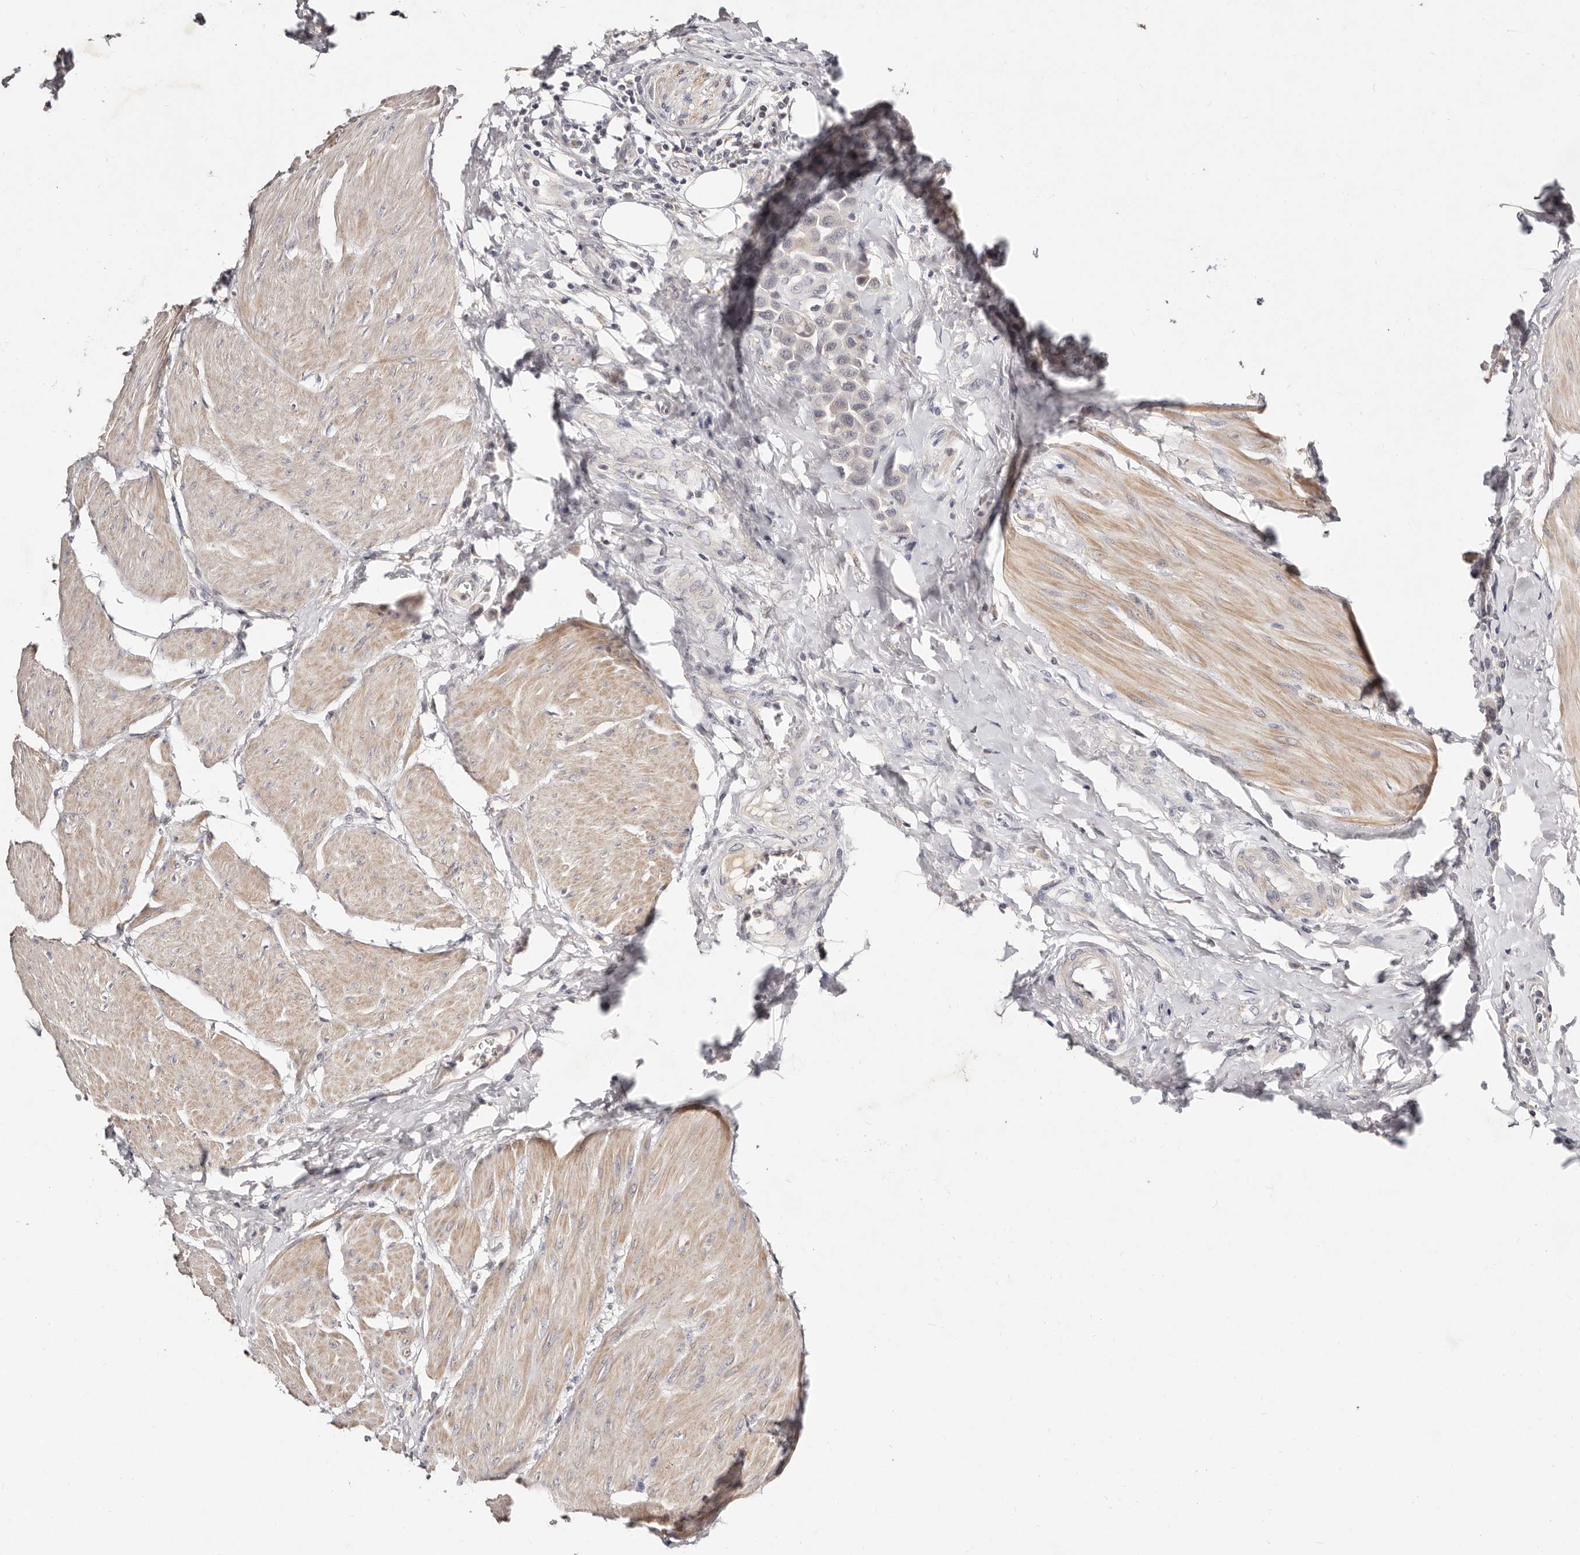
{"staining": {"intensity": "negative", "quantity": "none", "location": "none"}, "tissue": "urothelial cancer", "cell_type": "Tumor cells", "image_type": "cancer", "snomed": [{"axis": "morphology", "description": "Urothelial carcinoma, High grade"}, {"axis": "topography", "description": "Urinary bladder"}], "caption": "The IHC photomicrograph has no significant expression in tumor cells of high-grade urothelial carcinoma tissue. The staining is performed using DAB brown chromogen with nuclei counter-stained in using hematoxylin.", "gene": "MRPS33", "patient": {"sex": "male", "age": 50}}